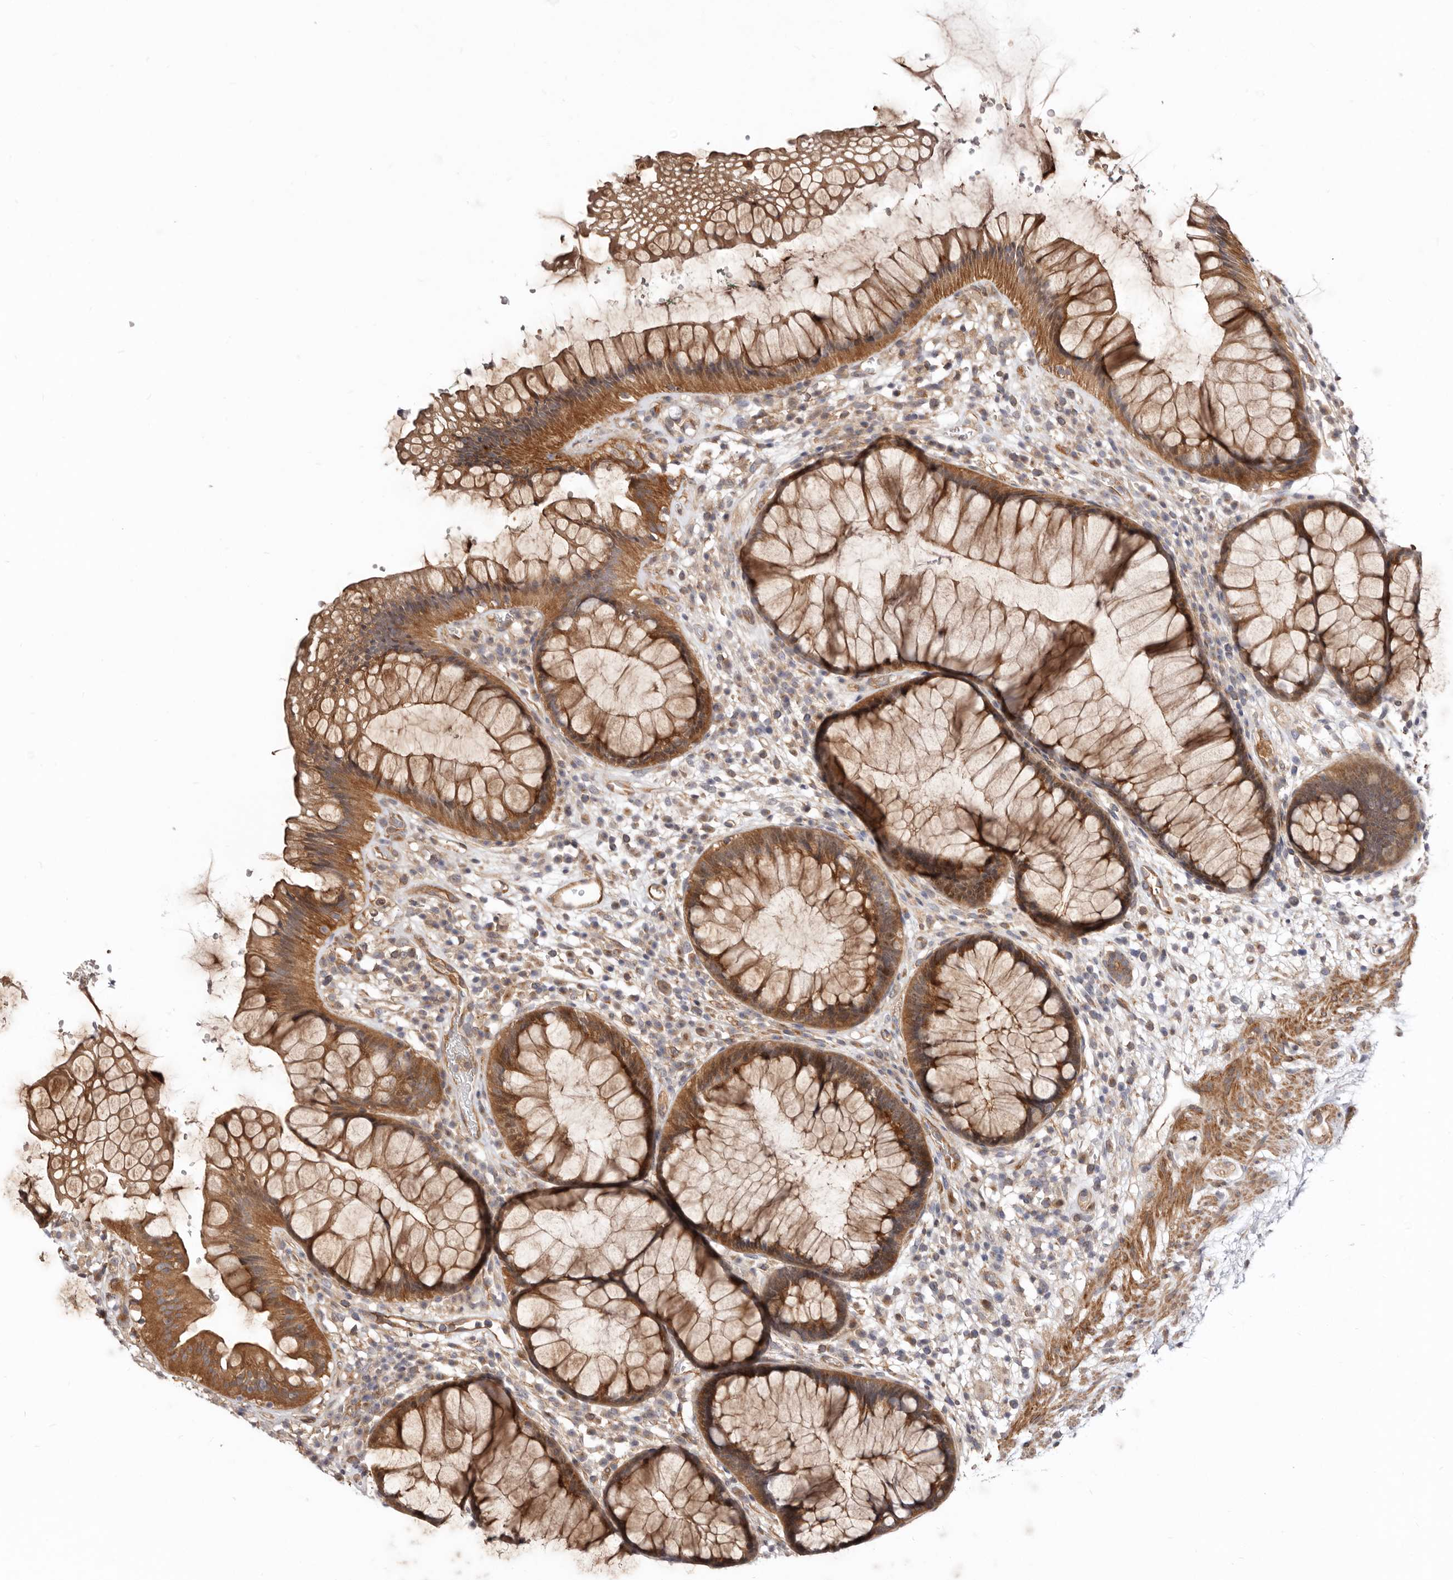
{"staining": {"intensity": "strong", "quantity": ">75%", "location": "cytoplasmic/membranous"}, "tissue": "rectum", "cell_type": "Glandular cells", "image_type": "normal", "snomed": [{"axis": "morphology", "description": "Normal tissue, NOS"}, {"axis": "topography", "description": "Rectum"}], "caption": "This photomicrograph displays IHC staining of benign rectum, with high strong cytoplasmic/membranous positivity in approximately >75% of glandular cells.", "gene": "GPATCH4", "patient": {"sex": "male", "age": 51}}